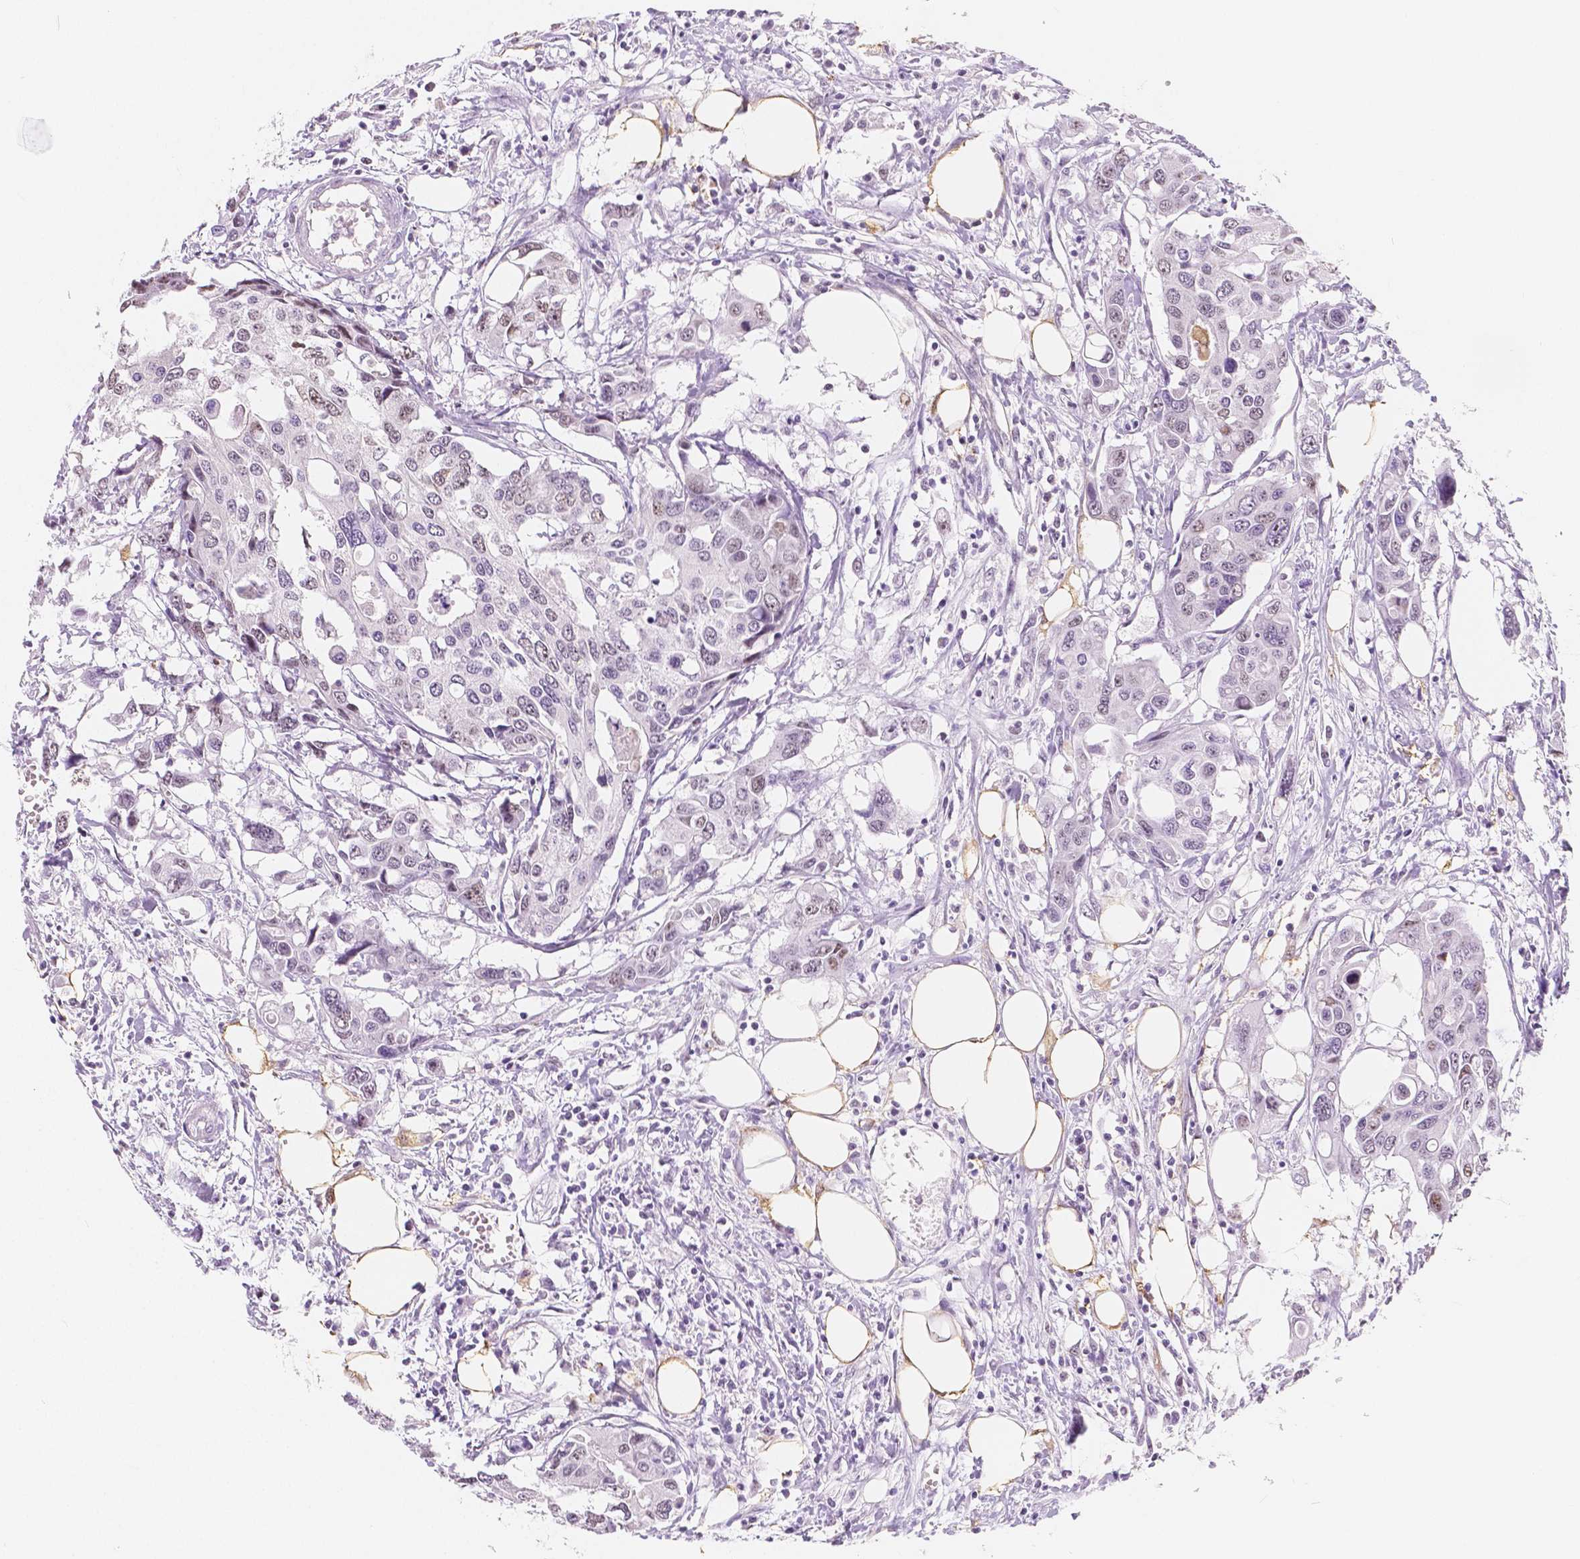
{"staining": {"intensity": "weak", "quantity": "<25%", "location": "nuclear"}, "tissue": "colorectal cancer", "cell_type": "Tumor cells", "image_type": "cancer", "snomed": [{"axis": "morphology", "description": "Adenocarcinoma, NOS"}, {"axis": "topography", "description": "Colon"}], "caption": "Adenocarcinoma (colorectal) stained for a protein using immunohistochemistry (IHC) displays no staining tumor cells.", "gene": "NOLC1", "patient": {"sex": "male", "age": 77}}